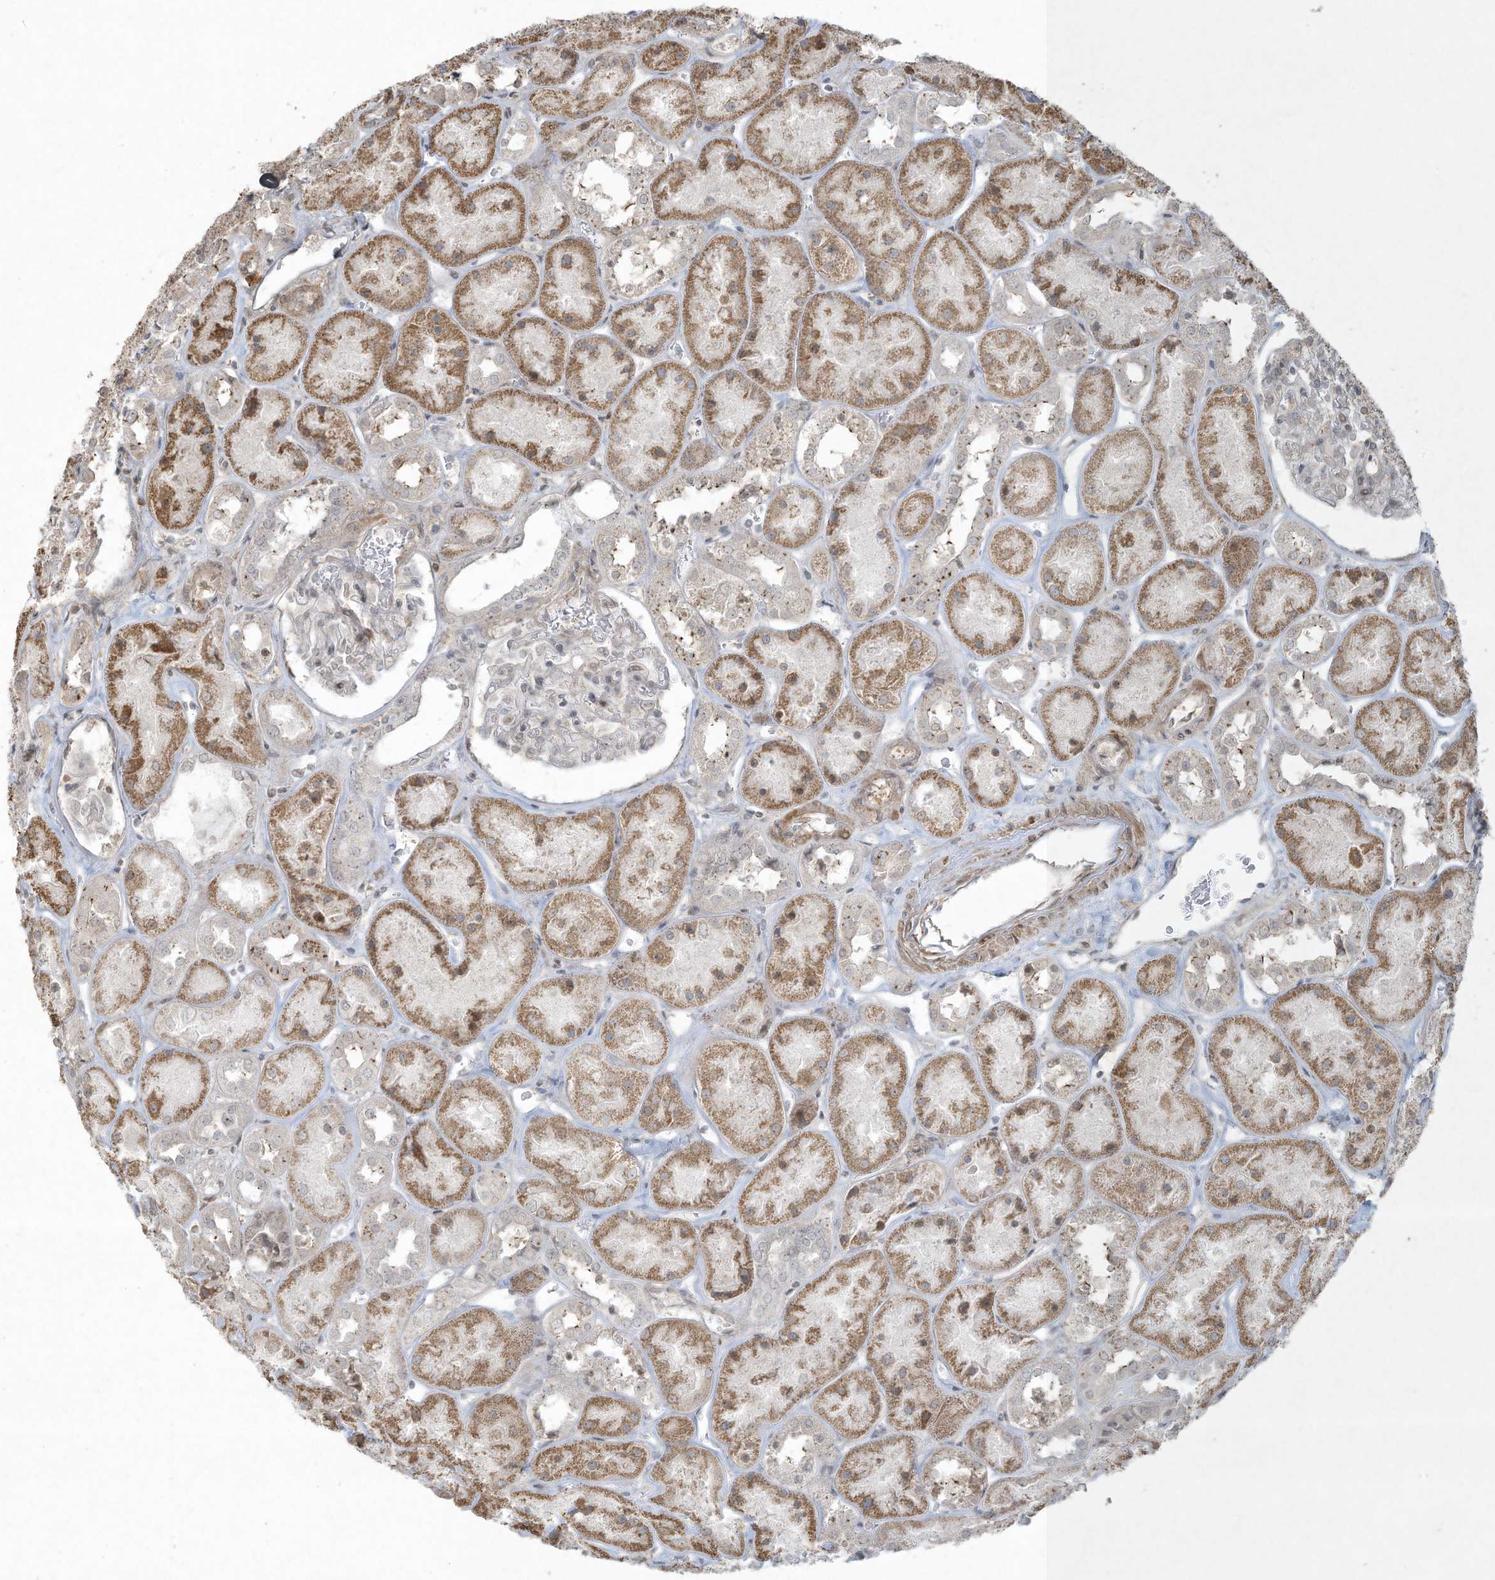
{"staining": {"intensity": "negative", "quantity": "none", "location": "none"}, "tissue": "kidney", "cell_type": "Cells in glomeruli", "image_type": "normal", "snomed": [{"axis": "morphology", "description": "Normal tissue, NOS"}, {"axis": "topography", "description": "Kidney"}], "caption": "Micrograph shows no protein positivity in cells in glomeruli of benign kidney.", "gene": "ZNF263", "patient": {"sex": "male", "age": 70}}